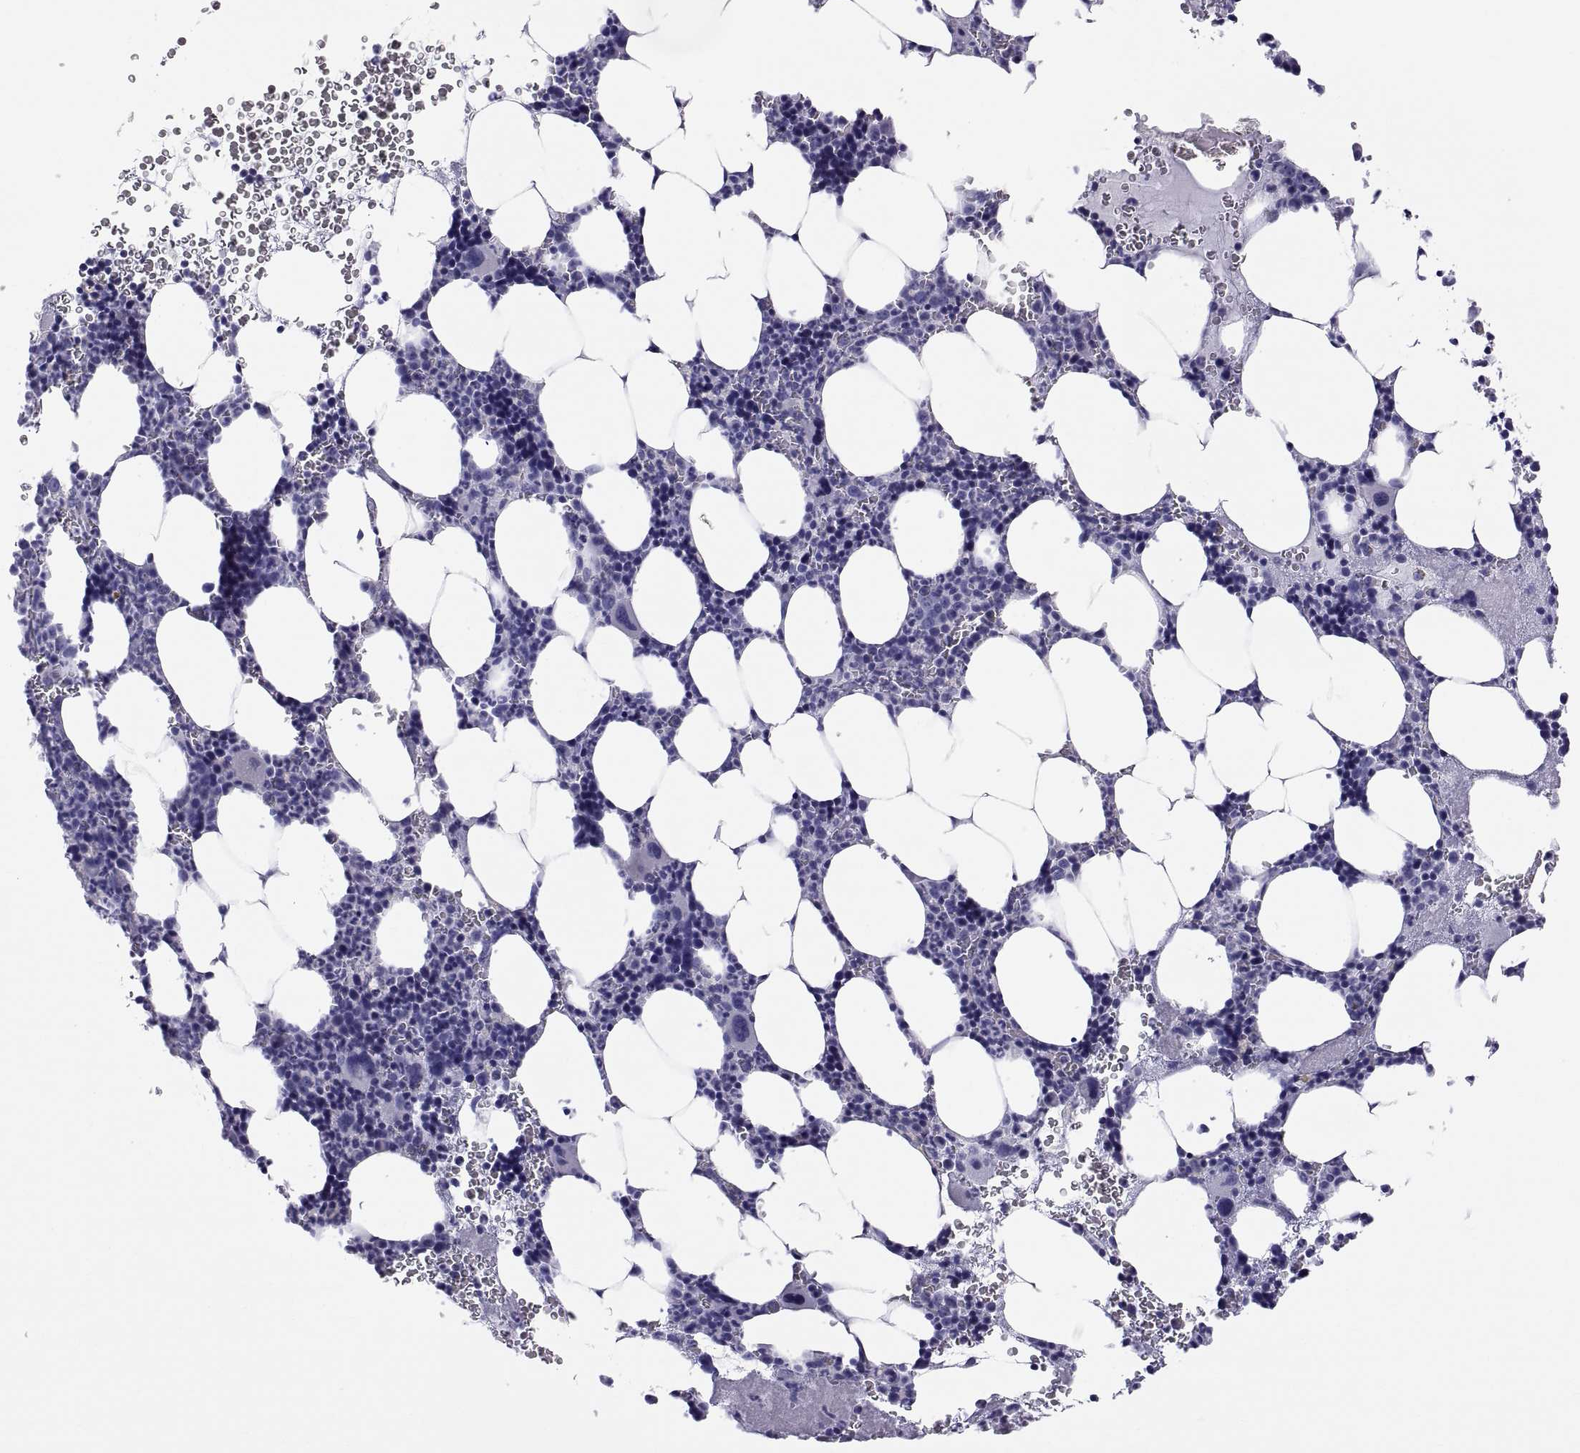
{"staining": {"intensity": "negative", "quantity": "none", "location": "none"}, "tissue": "bone marrow", "cell_type": "Hematopoietic cells", "image_type": "normal", "snomed": [{"axis": "morphology", "description": "Normal tissue, NOS"}, {"axis": "topography", "description": "Bone marrow"}], "caption": "Immunohistochemistry photomicrograph of unremarkable bone marrow: human bone marrow stained with DAB (3,3'-diaminobenzidine) displays no significant protein expression in hematopoietic cells. (Stains: DAB (3,3'-diaminobenzidine) IHC with hematoxylin counter stain, Microscopy: brightfield microscopy at high magnification).", "gene": "RNASE12", "patient": {"sex": "male", "age": 44}}